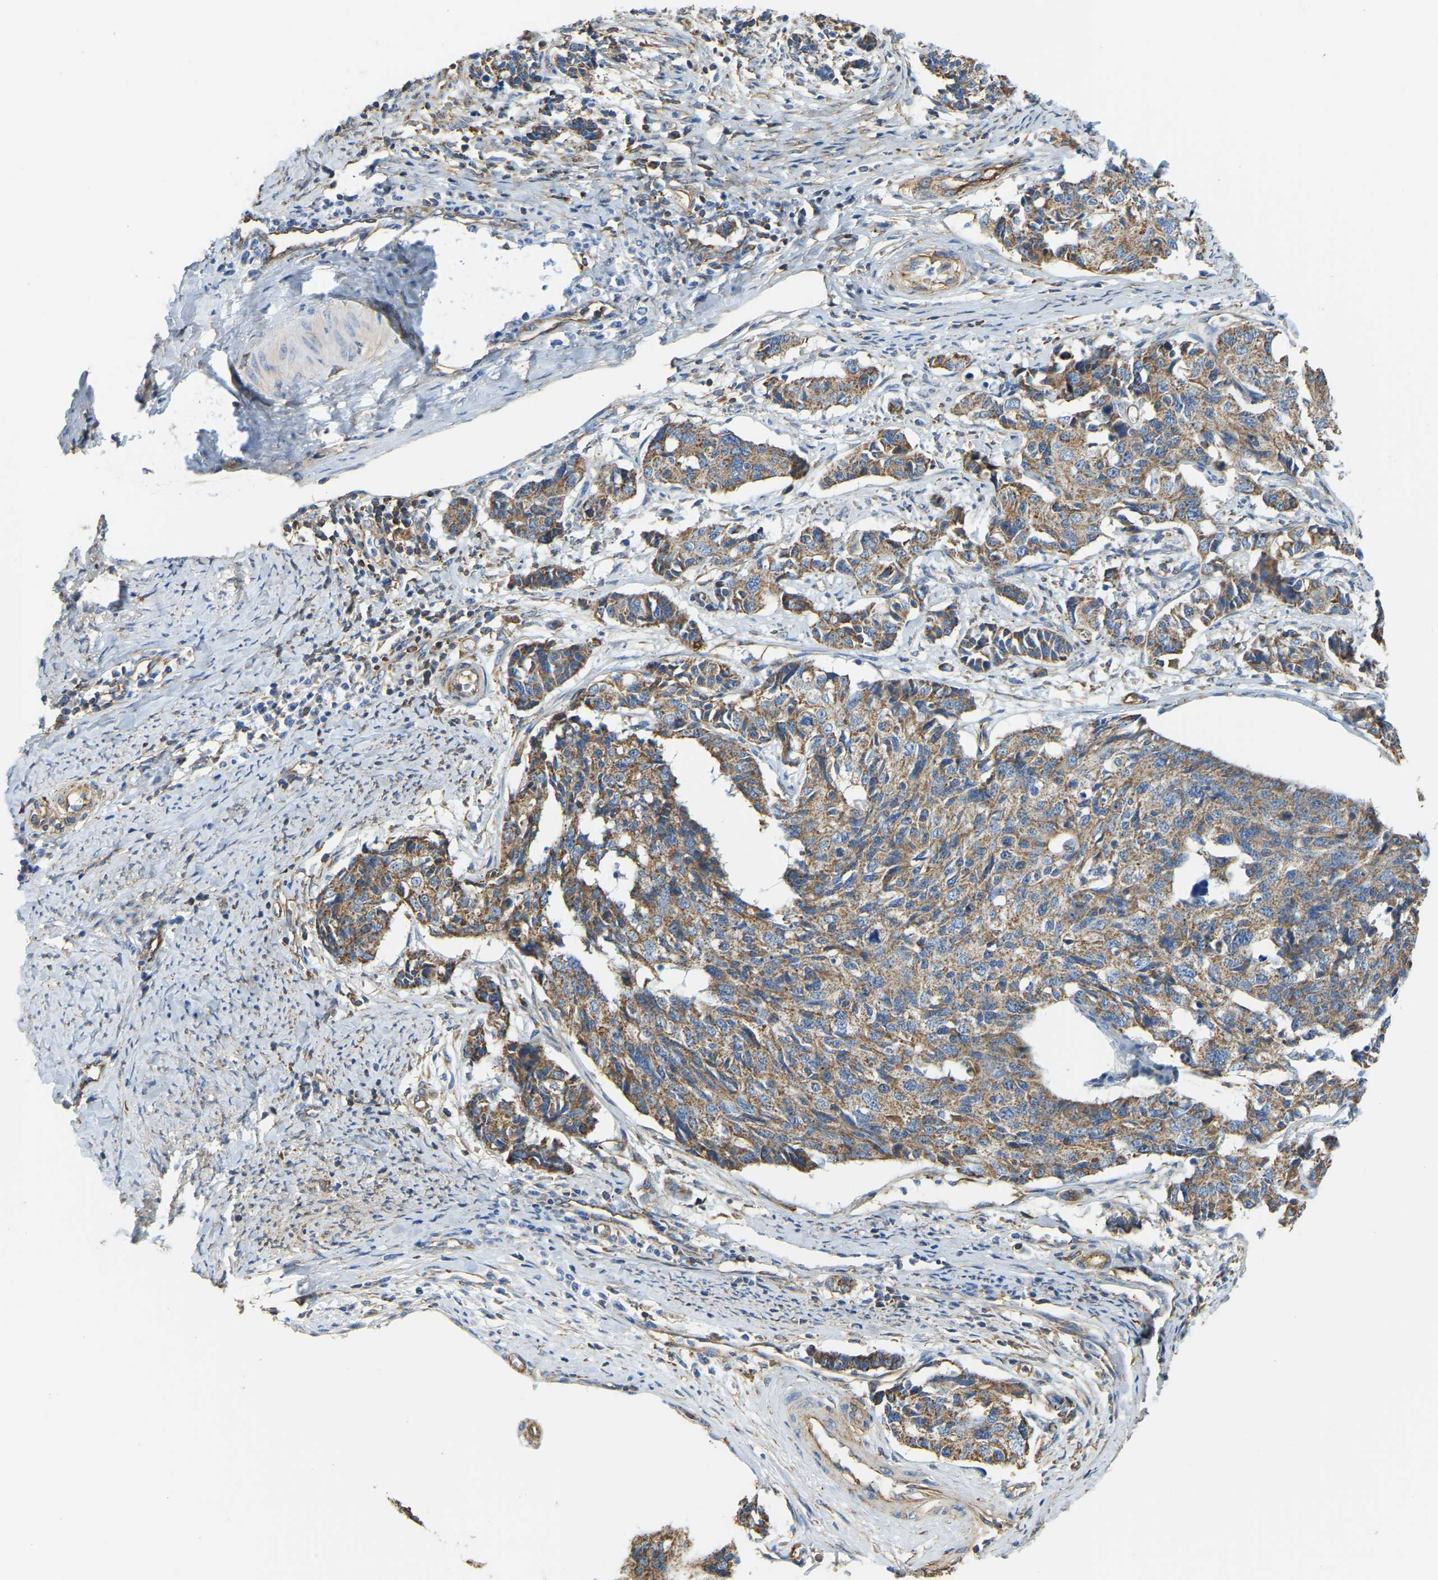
{"staining": {"intensity": "moderate", "quantity": ">75%", "location": "cytoplasmic/membranous"}, "tissue": "cervical cancer", "cell_type": "Tumor cells", "image_type": "cancer", "snomed": [{"axis": "morphology", "description": "Normal tissue, NOS"}, {"axis": "morphology", "description": "Squamous cell carcinoma, NOS"}, {"axis": "topography", "description": "Cervix"}], "caption": "Tumor cells show moderate cytoplasmic/membranous expression in approximately >75% of cells in squamous cell carcinoma (cervical).", "gene": "AHNAK", "patient": {"sex": "female", "age": 35}}